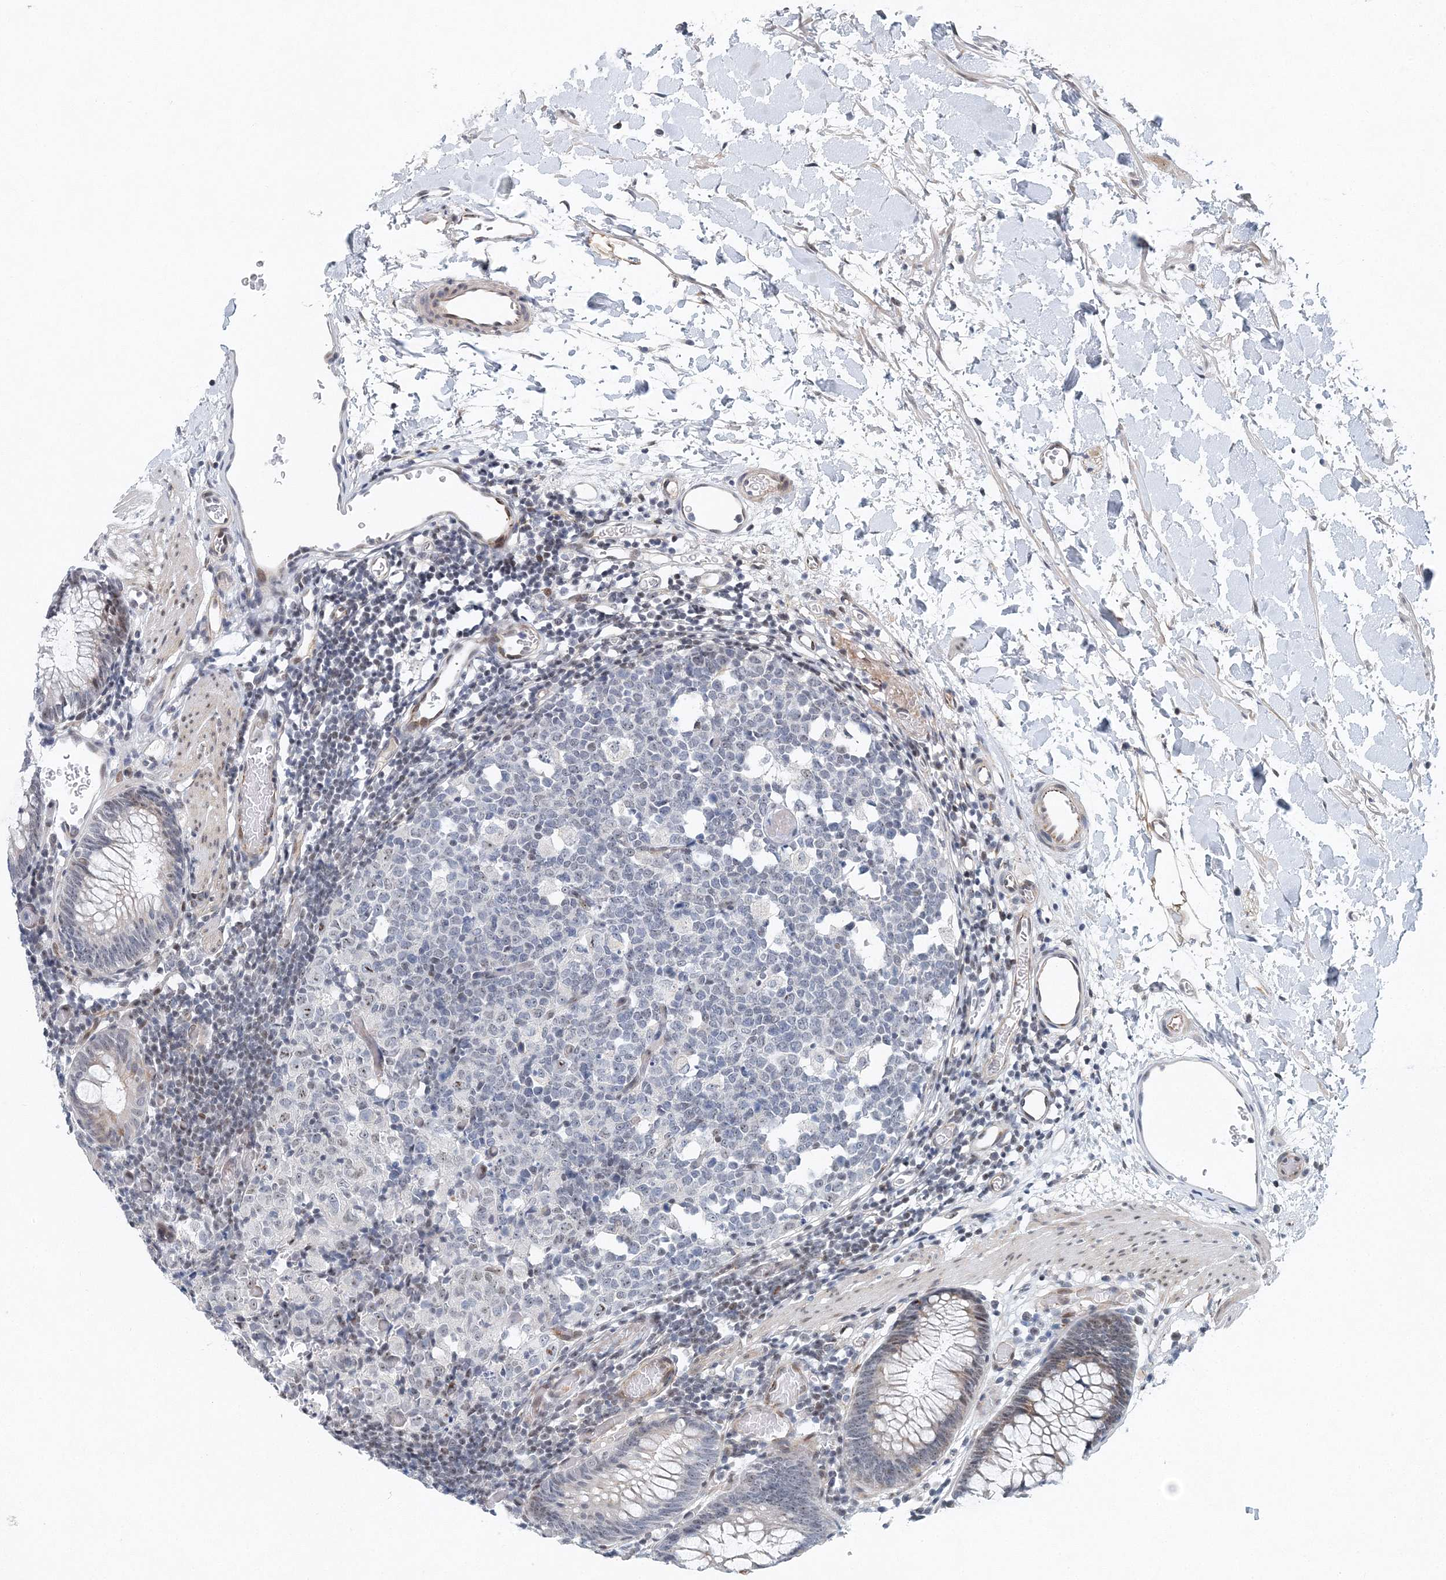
{"staining": {"intensity": "moderate", "quantity": ">75%", "location": "cytoplasmic/membranous,nuclear"}, "tissue": "colon", "cell_type": "Endothelial cells", "image_type": "normal", "snomed": [{"axis": "morphology", "description": "Normal tissue, NOS"}, {"axis": "topography", "description": "Colon"}], "caption": "Unremarkable colon shows moderate cytoplasmic/membranous,nuclear staining in approximately >75% of endothelial cells, visualized by immunohistochemistry.", "gene": "UIMC1", "patient": {"sex": "male", "age": 14}}